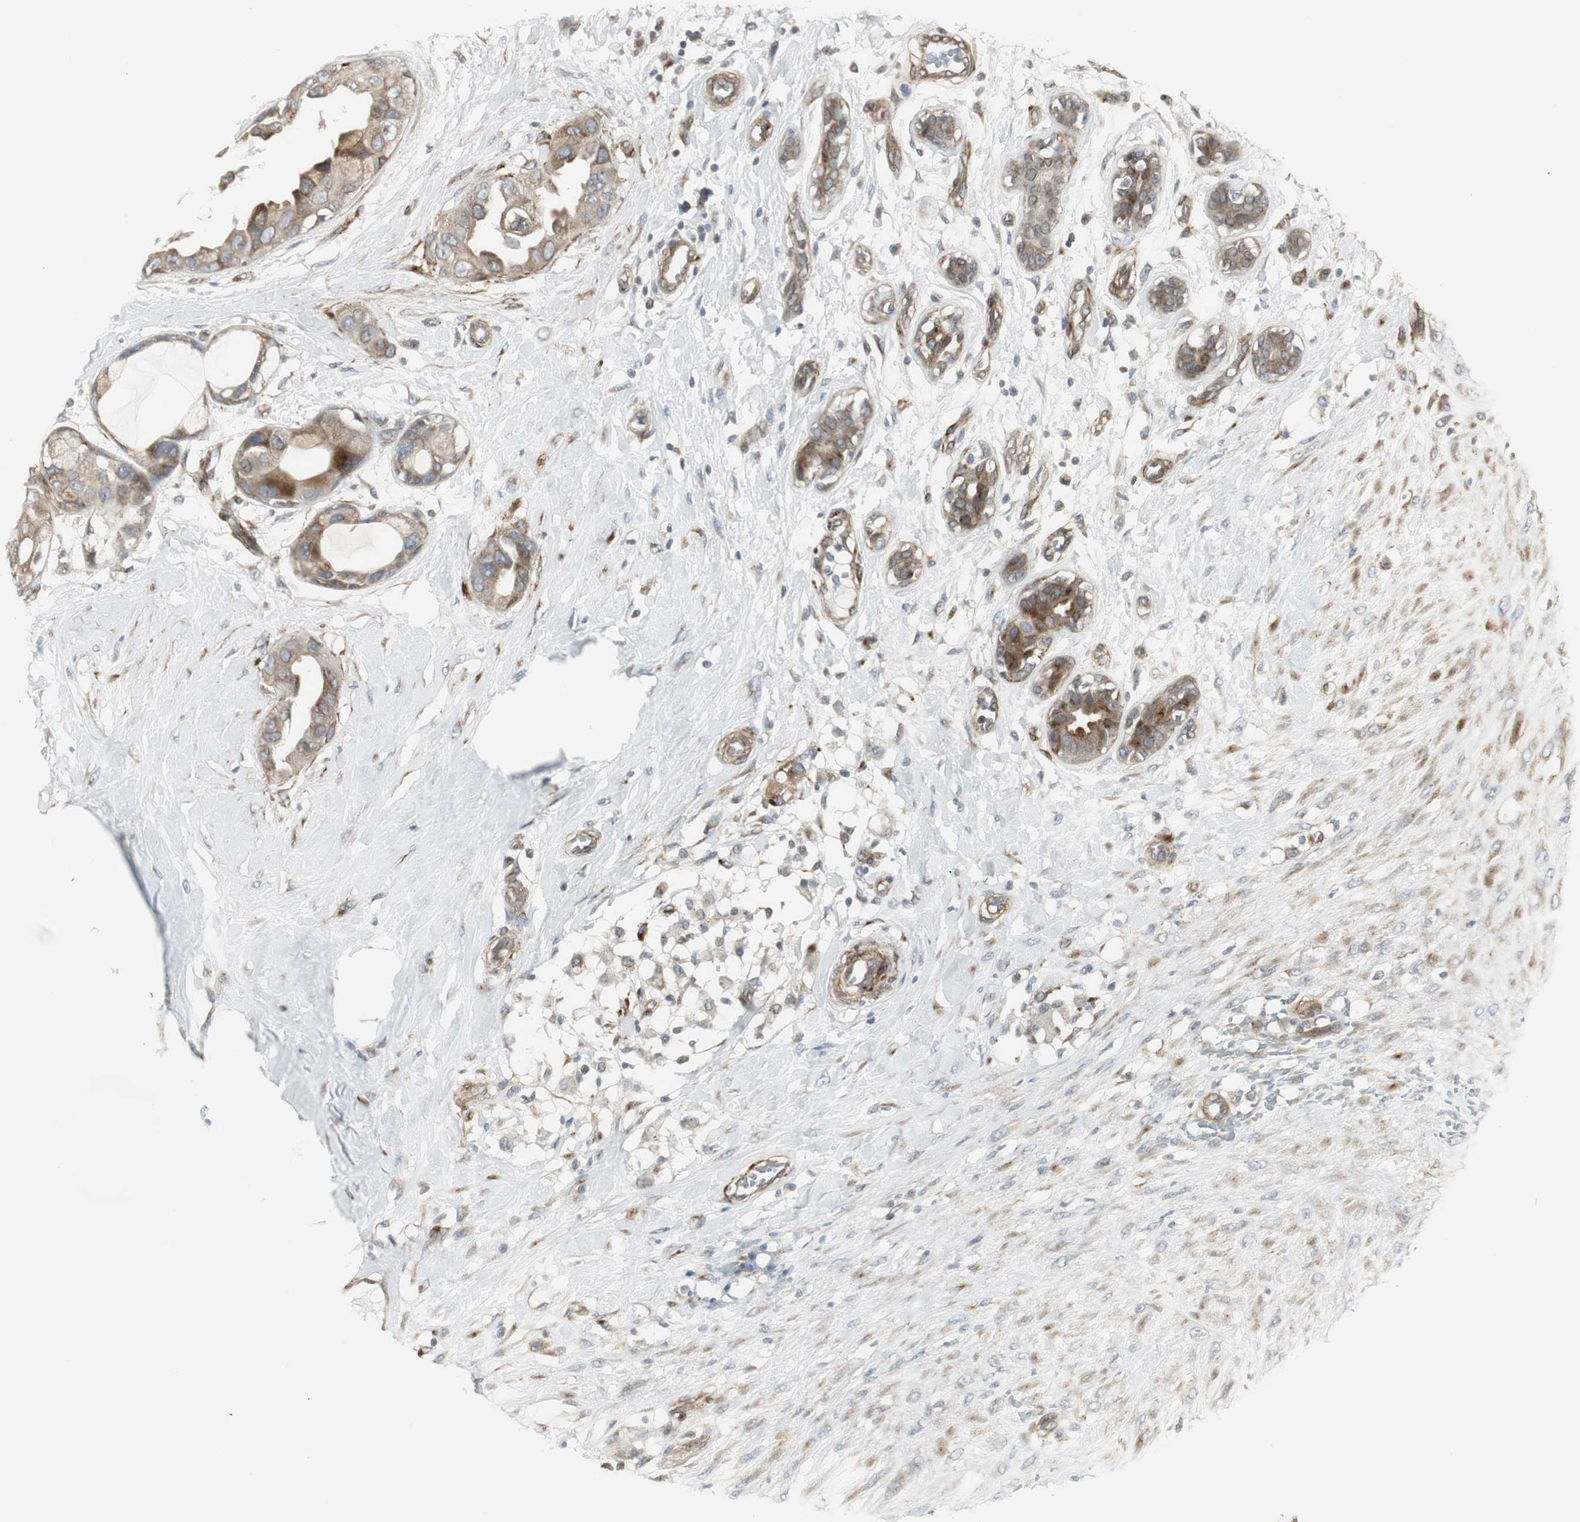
{"staining": {"intensity": "moderate", "quantity": ">75%", "location": "cytoplasmic/membranous"}, "tissue": "breast cancer", "cell_type": "Tumor cells", "image_type": "cancer", "snomed": [{"axis": "morphology", "description": "Duct carcinoma"}, {"axis": "topography", "description": "Breast"}], "caption": "Breast cancer (intraductal carcinoma) stained with a protein marker displays moderate staining in tumor cells.", "gene": "SCYL3", "patient": {"sex": "female", "age": 40}}